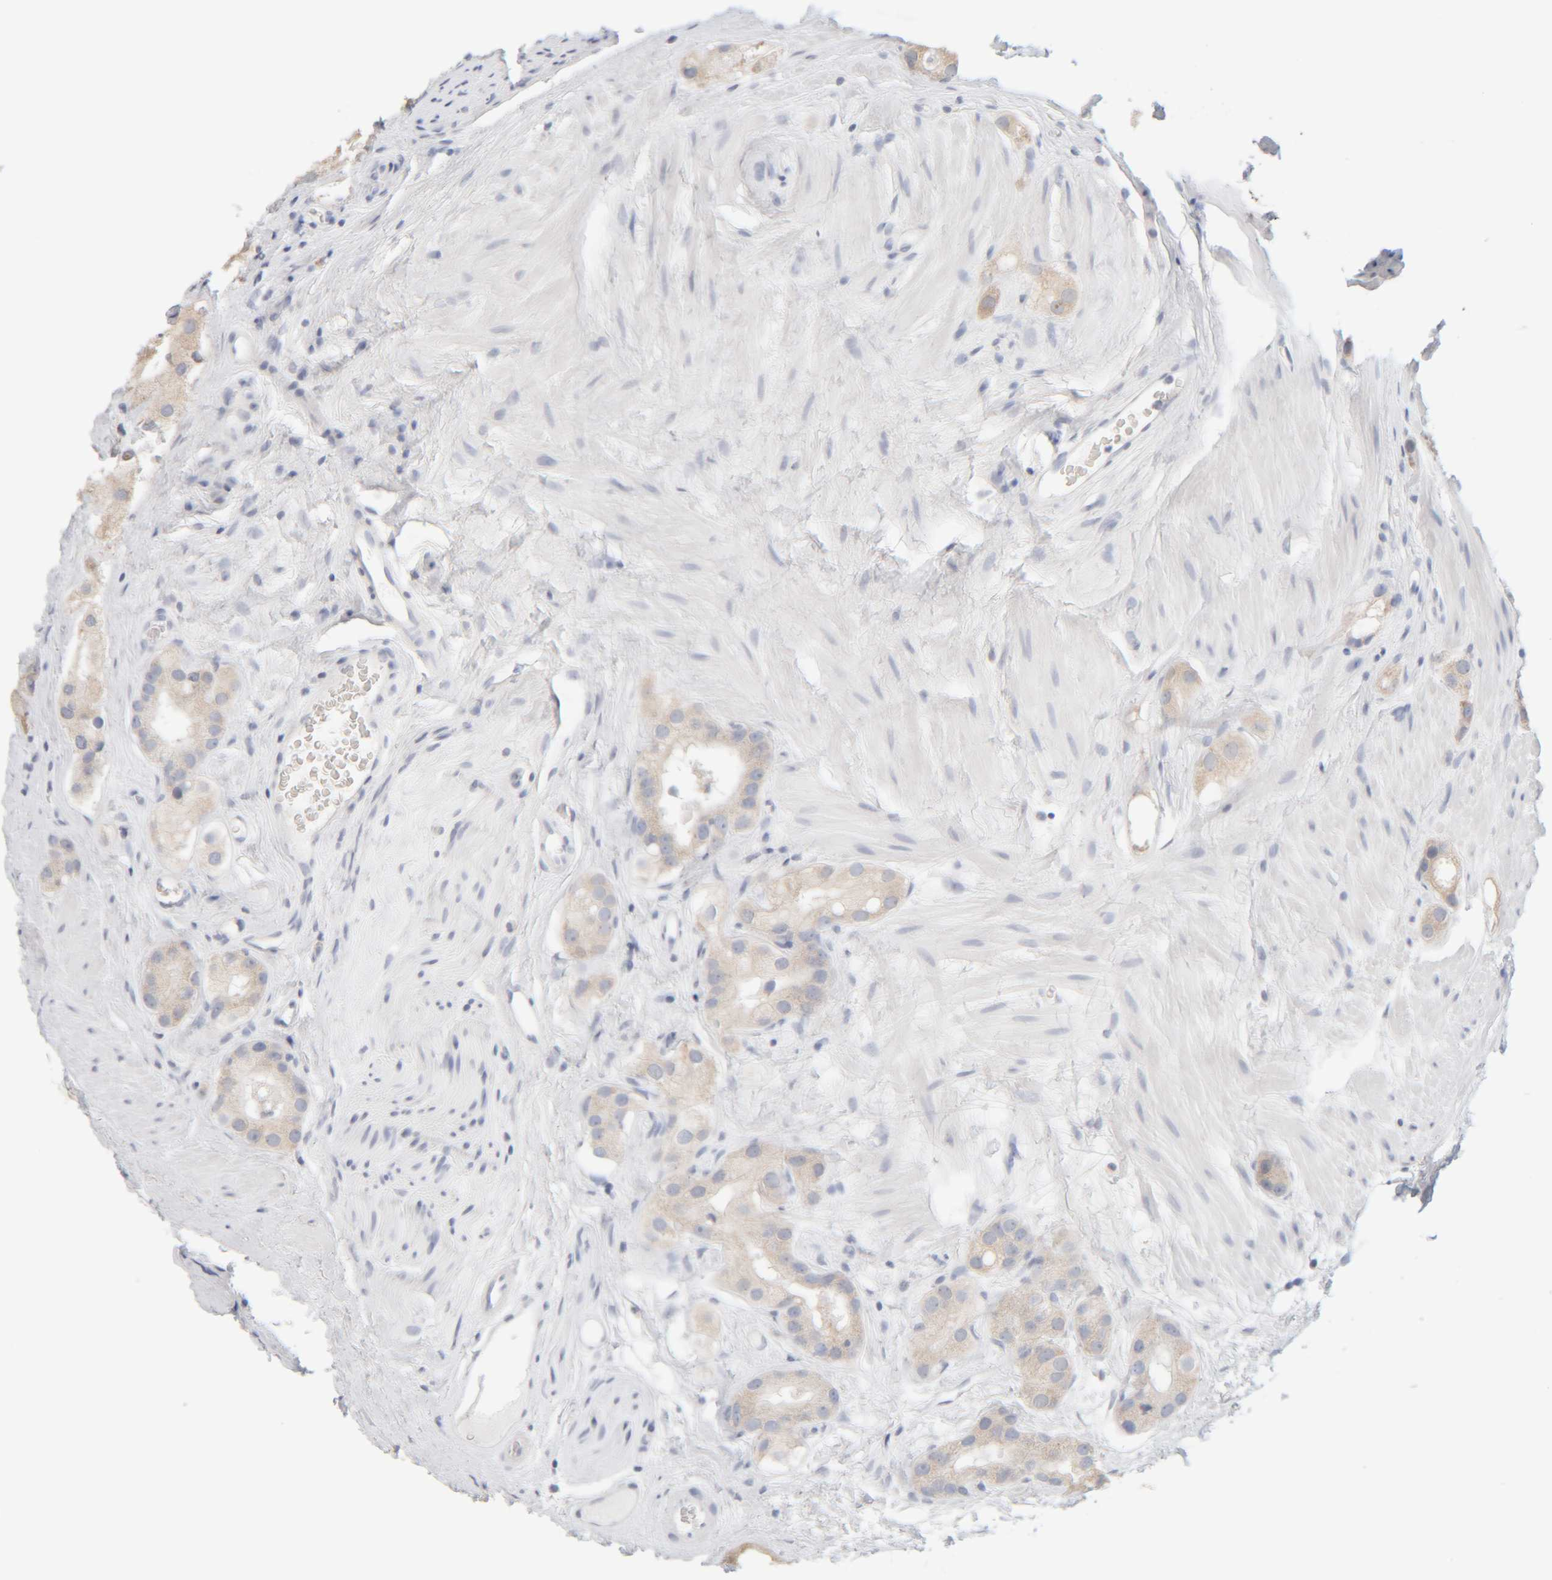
{"staining": {"intensity": "weak", "quantity": "25%-75%", "location": "cytoplasmic/membranous"}, "tissue": "prostate cancer", "cell_type": "Tumor cells", "image_type": "cancer", "snomed": [{"axis": "morphology", "description": "Adenocarcinoma, High grade"}, {"axis": "topography", "description": "Prostate"}], "caption": "Tumor cells reveal low levels of weak cytoplasmic/membranous expression in about 25%-75% of cells in prostate cancer (adenocarcinoma (high-grade)).", "gene": "RIDA", "patient": {"sex": "male", "age": 63}}